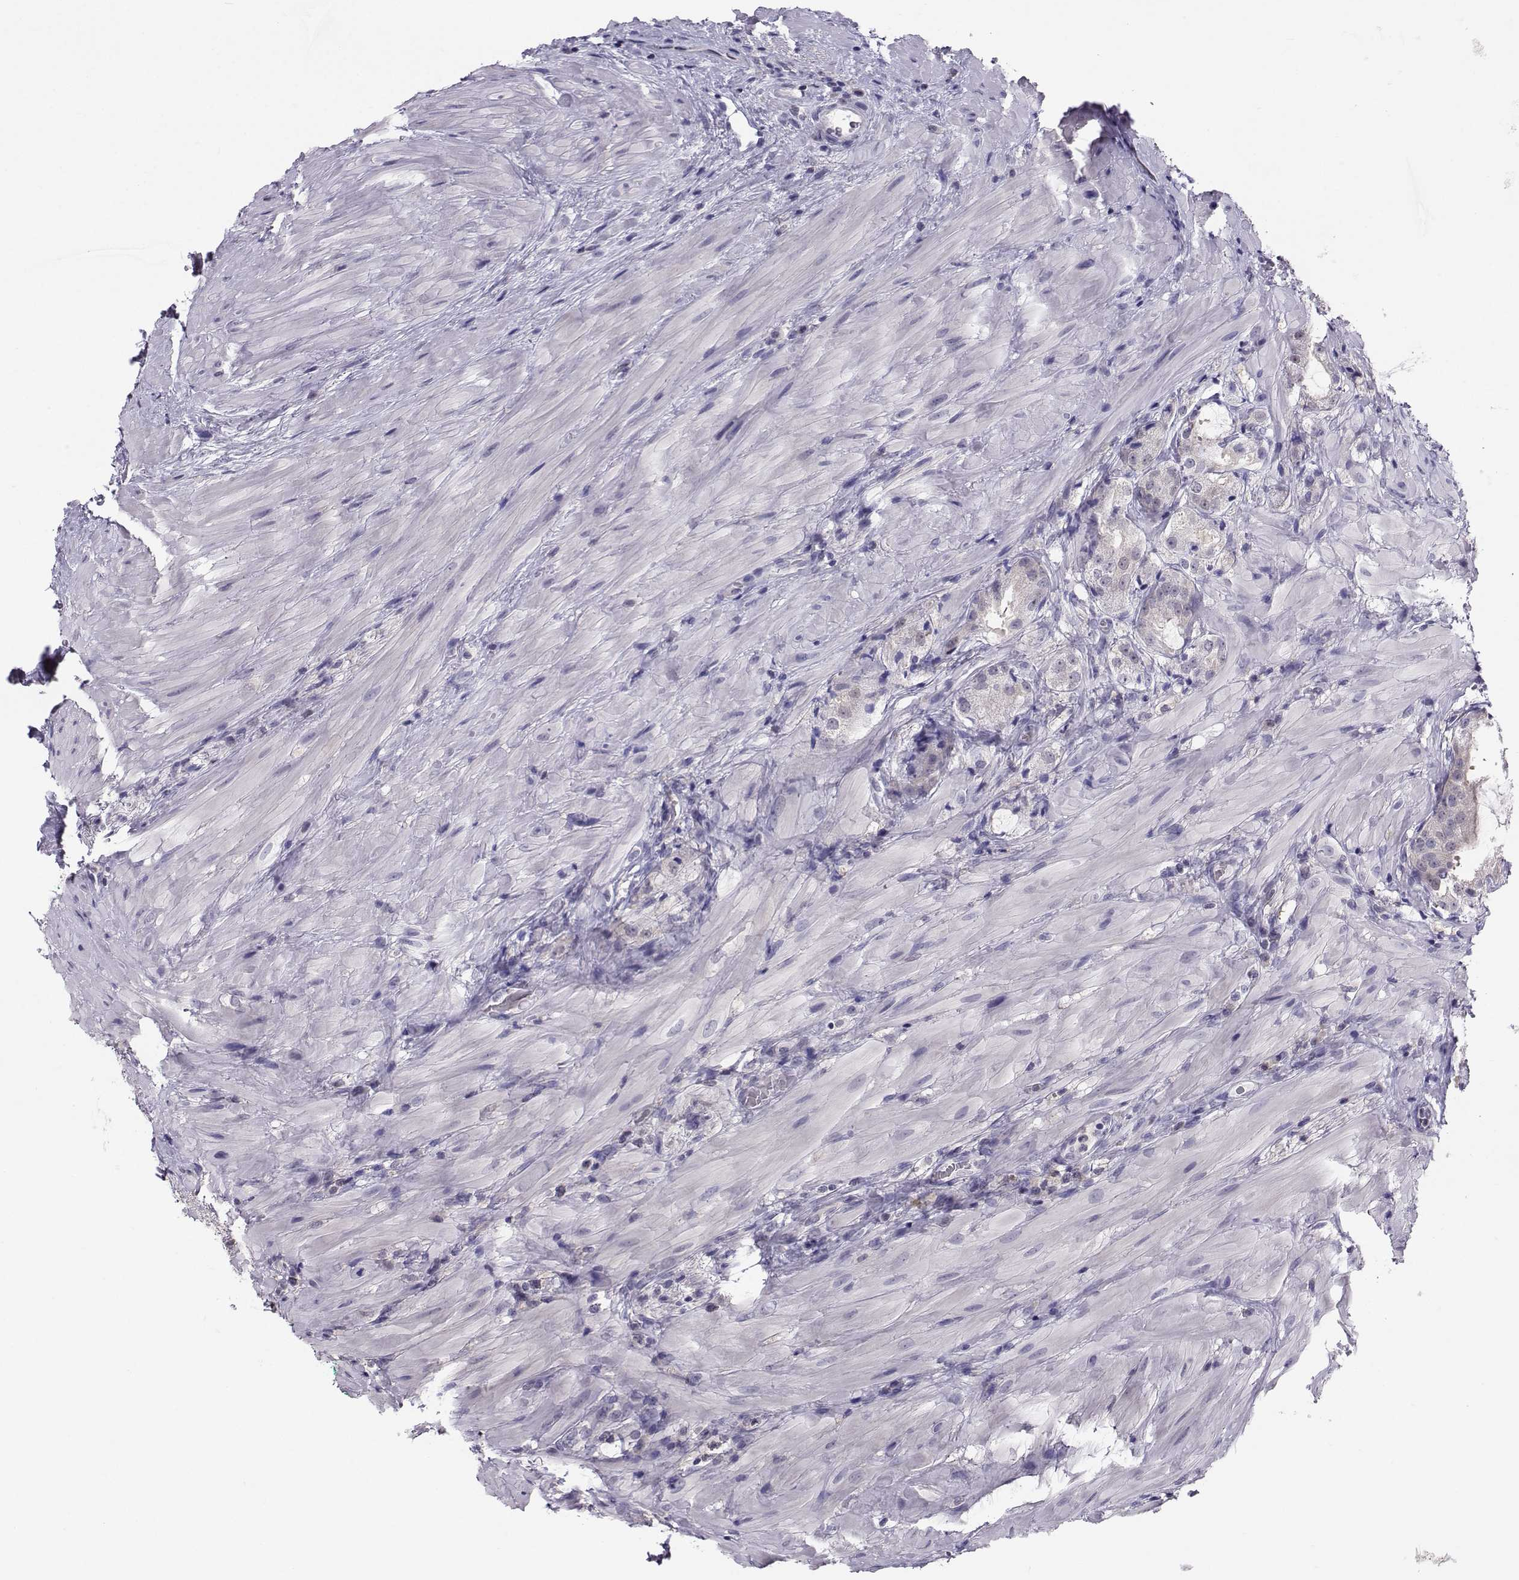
{"staining": {"intensity": "negative", "quantity": "none", "location": "none"}, "tissue": "prostate cancer", "cell_type": "Tumor cells", "image_type": "cancer", "snomed": [{"axis": "morphology", "description": "Adenocarcinoma, NOS"}, {"axis": "morphology", "description": "Adenocarcinoma, High grade"}, {"axis": "topography", "description": "Prostate"}], "caption": "Prostate adenocarcinoma stained for a protein using IHC shows no staining tumor cells.", "gene": "PGK1", "patient": {"sex": "male", "age": 64}}